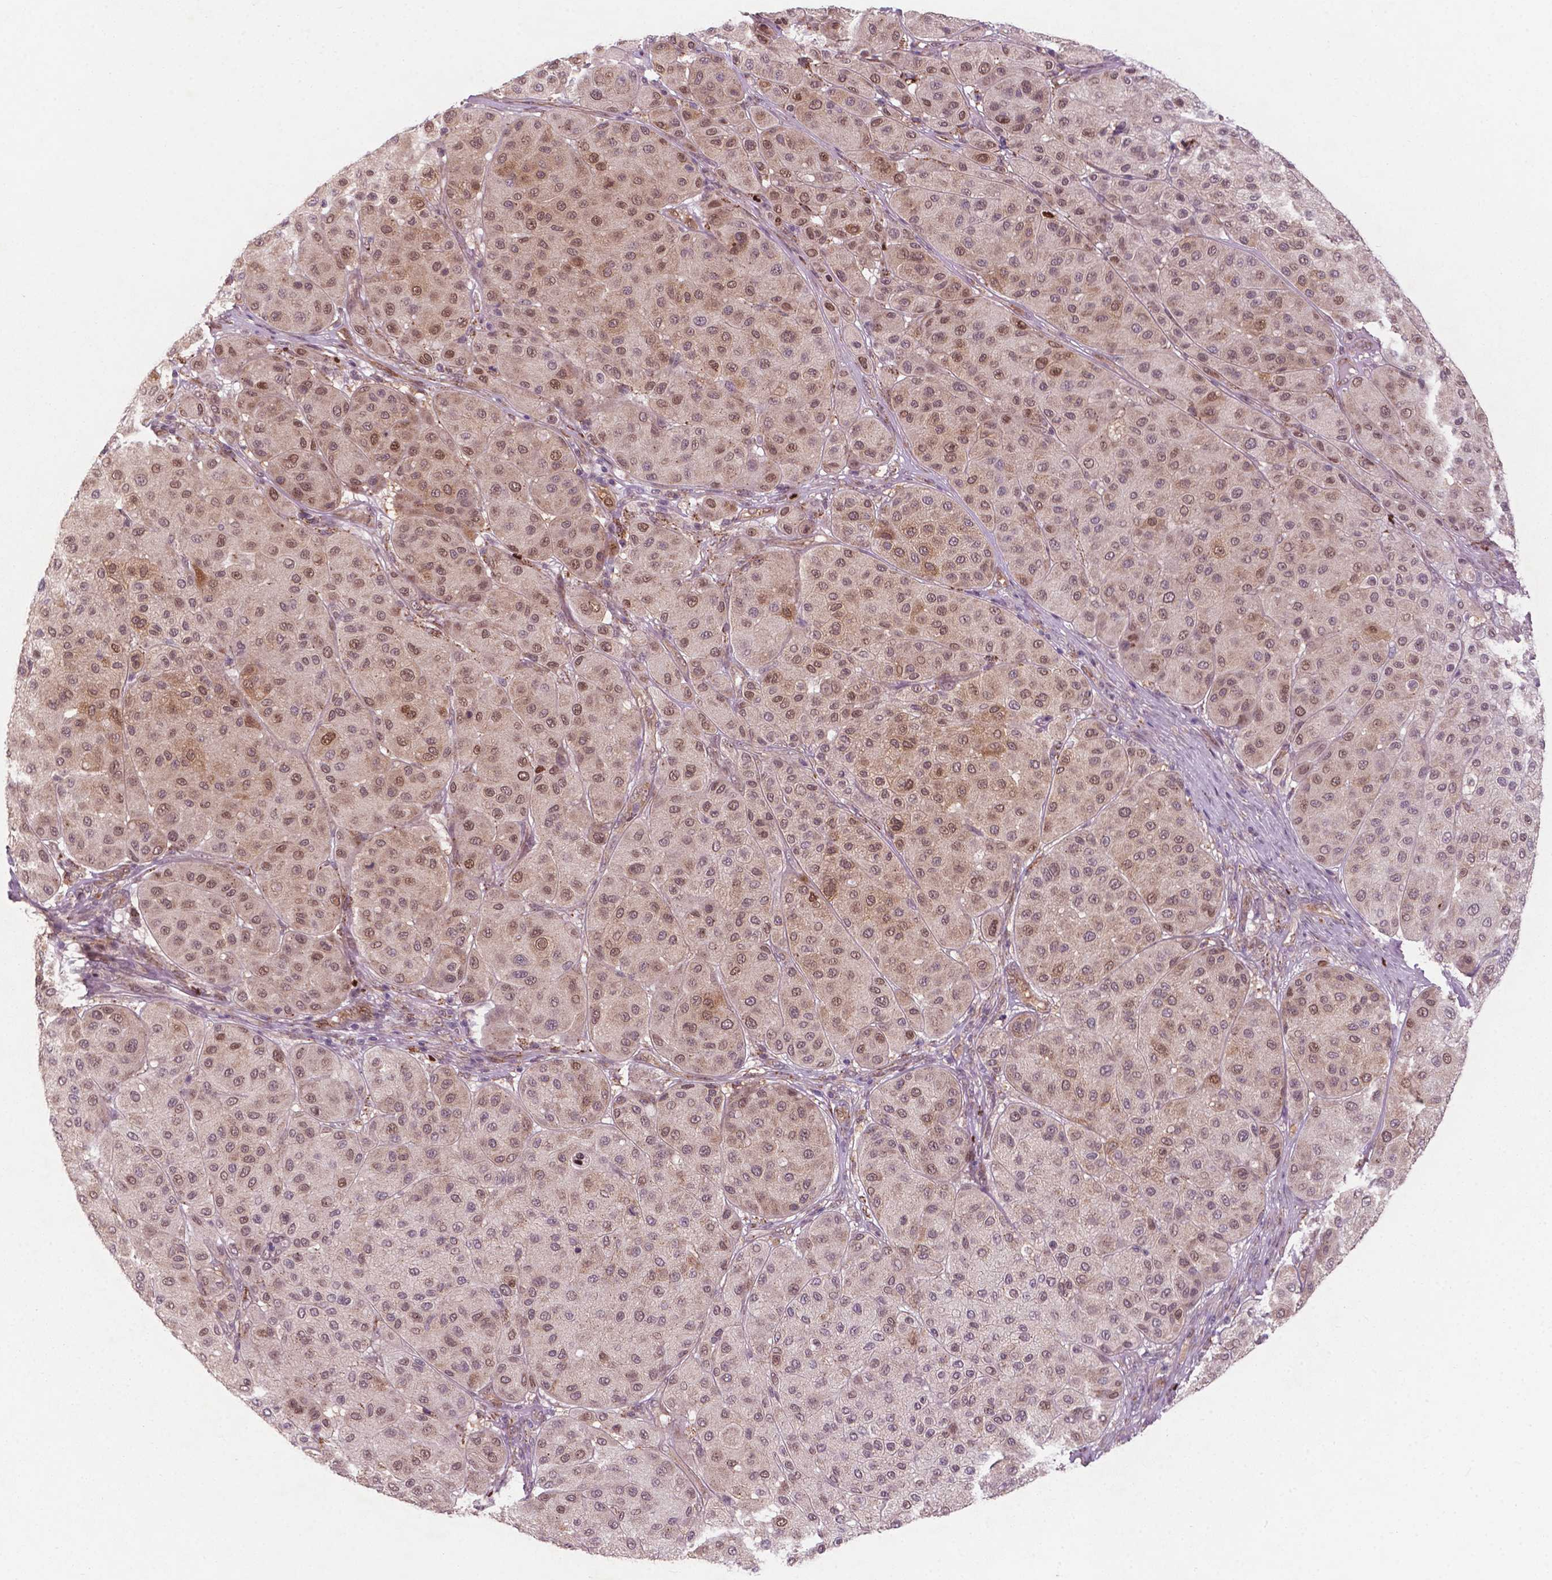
{"staining": {"intensity": "moderate", "quantity": ">75%", "location": "cytoplasmic/membranous,nuclear"}, "tissue": "melanoma", "cell_type": "Tumor cells", "image_type": "cancer", "snomed": [{"axis": "morphology", "description": "Malignant melanoma, Metastatic site"}, {"axis": "topography", "description": "Smooth muscle"}], "caption": "About >75% of tumor cells in malignant melanoma (metastatic site) demonstrate moderate cytoplasmic/membranous and nuclear protein expression as visualized by brown immunohistochemical staining.", "gene": "NFAT5", "patient": {"sex": "male", "age": 41}}